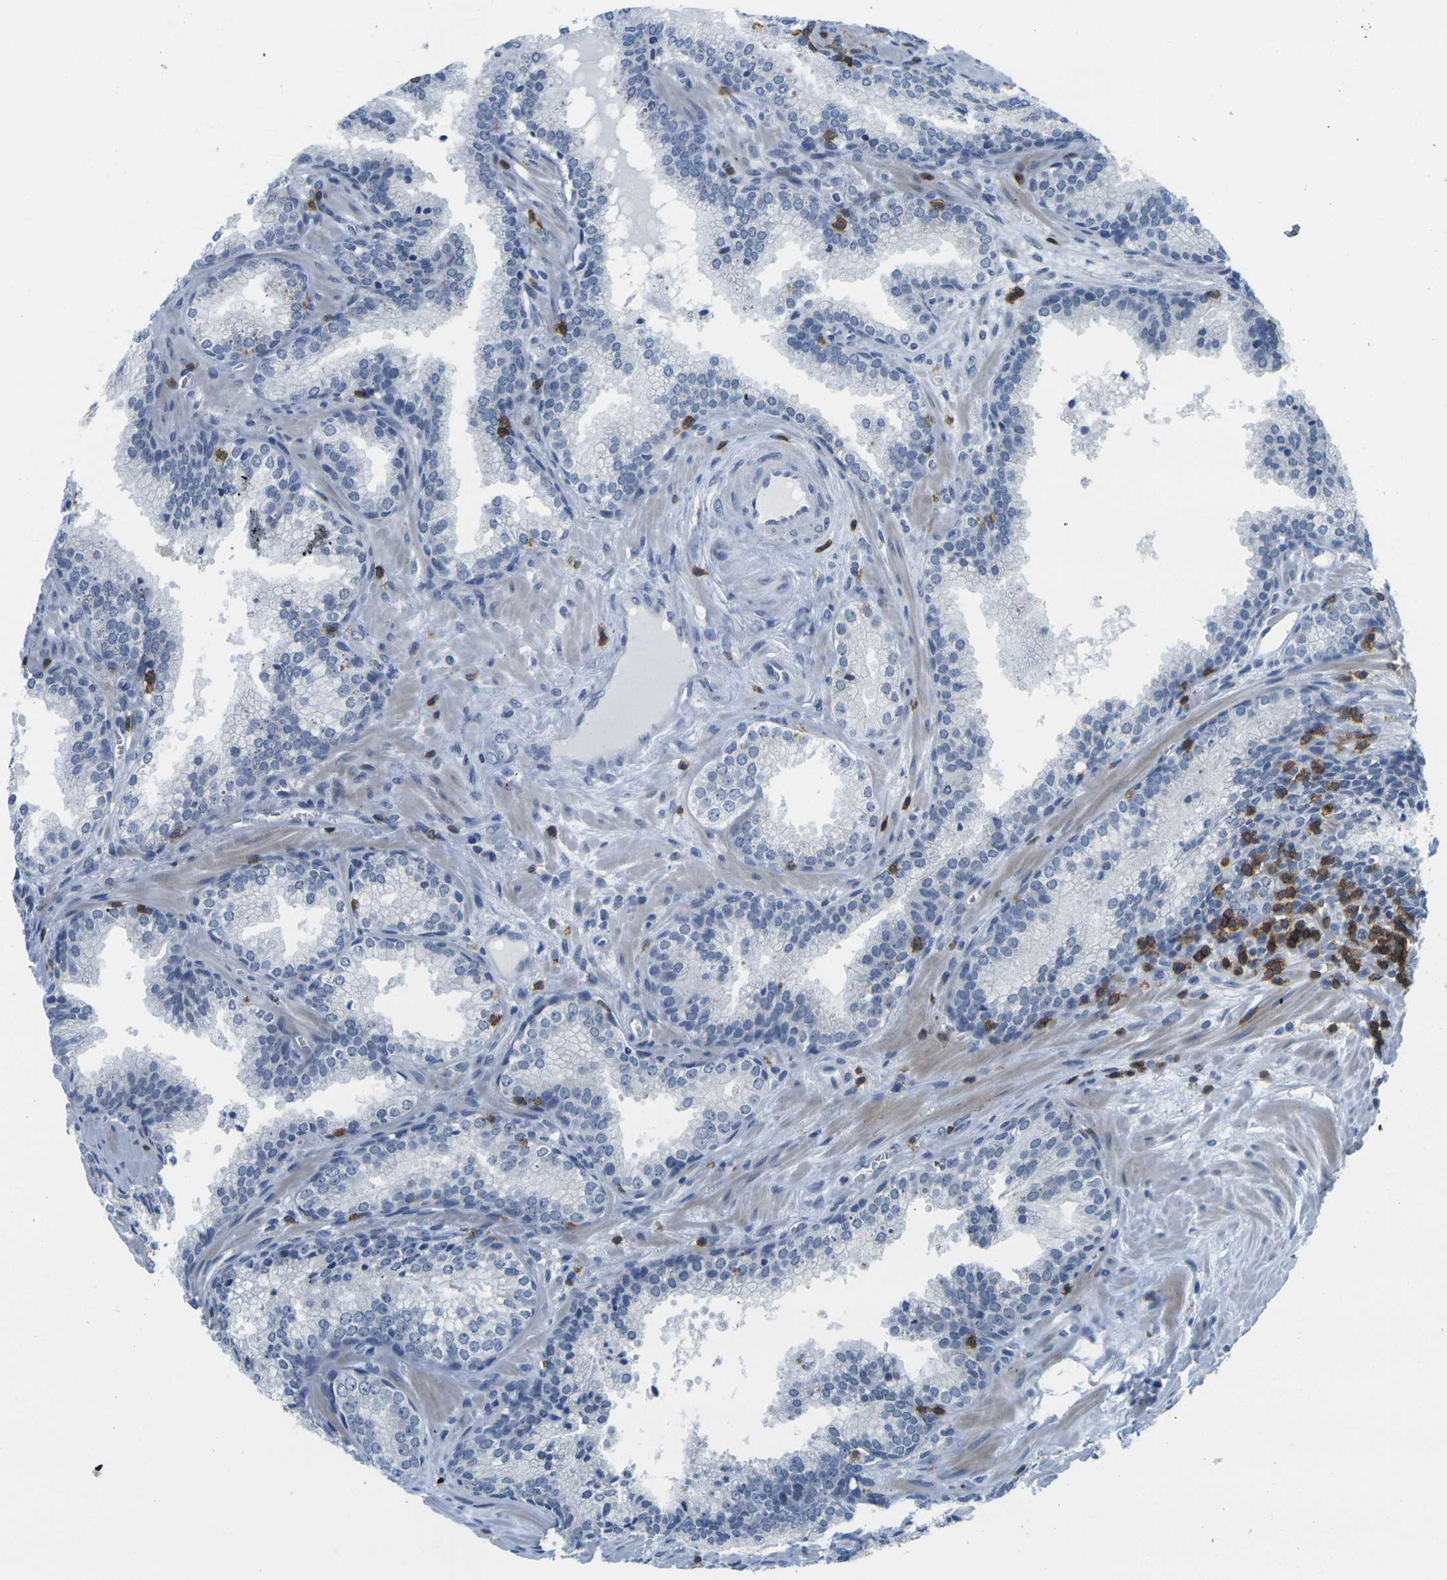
{"staining": {"intensity": "negative", "quantity": "none", "location": "none"}, "tissue": "prostate cancer", "cell_type": "Tumor cells", "image_type": "cancer", "snomed": [{"axis": "morphology", "description": "Adenocarcinoma, Low grade"}, {"axis": "topography", "description": "Prostate"}], "caption": "The photomicrograph displays no staining of tumor cells in adenocarcinoma (low-grade) (prostate).", "gene": "CD3D", "patient": {"sex": "male", "age": 60}}